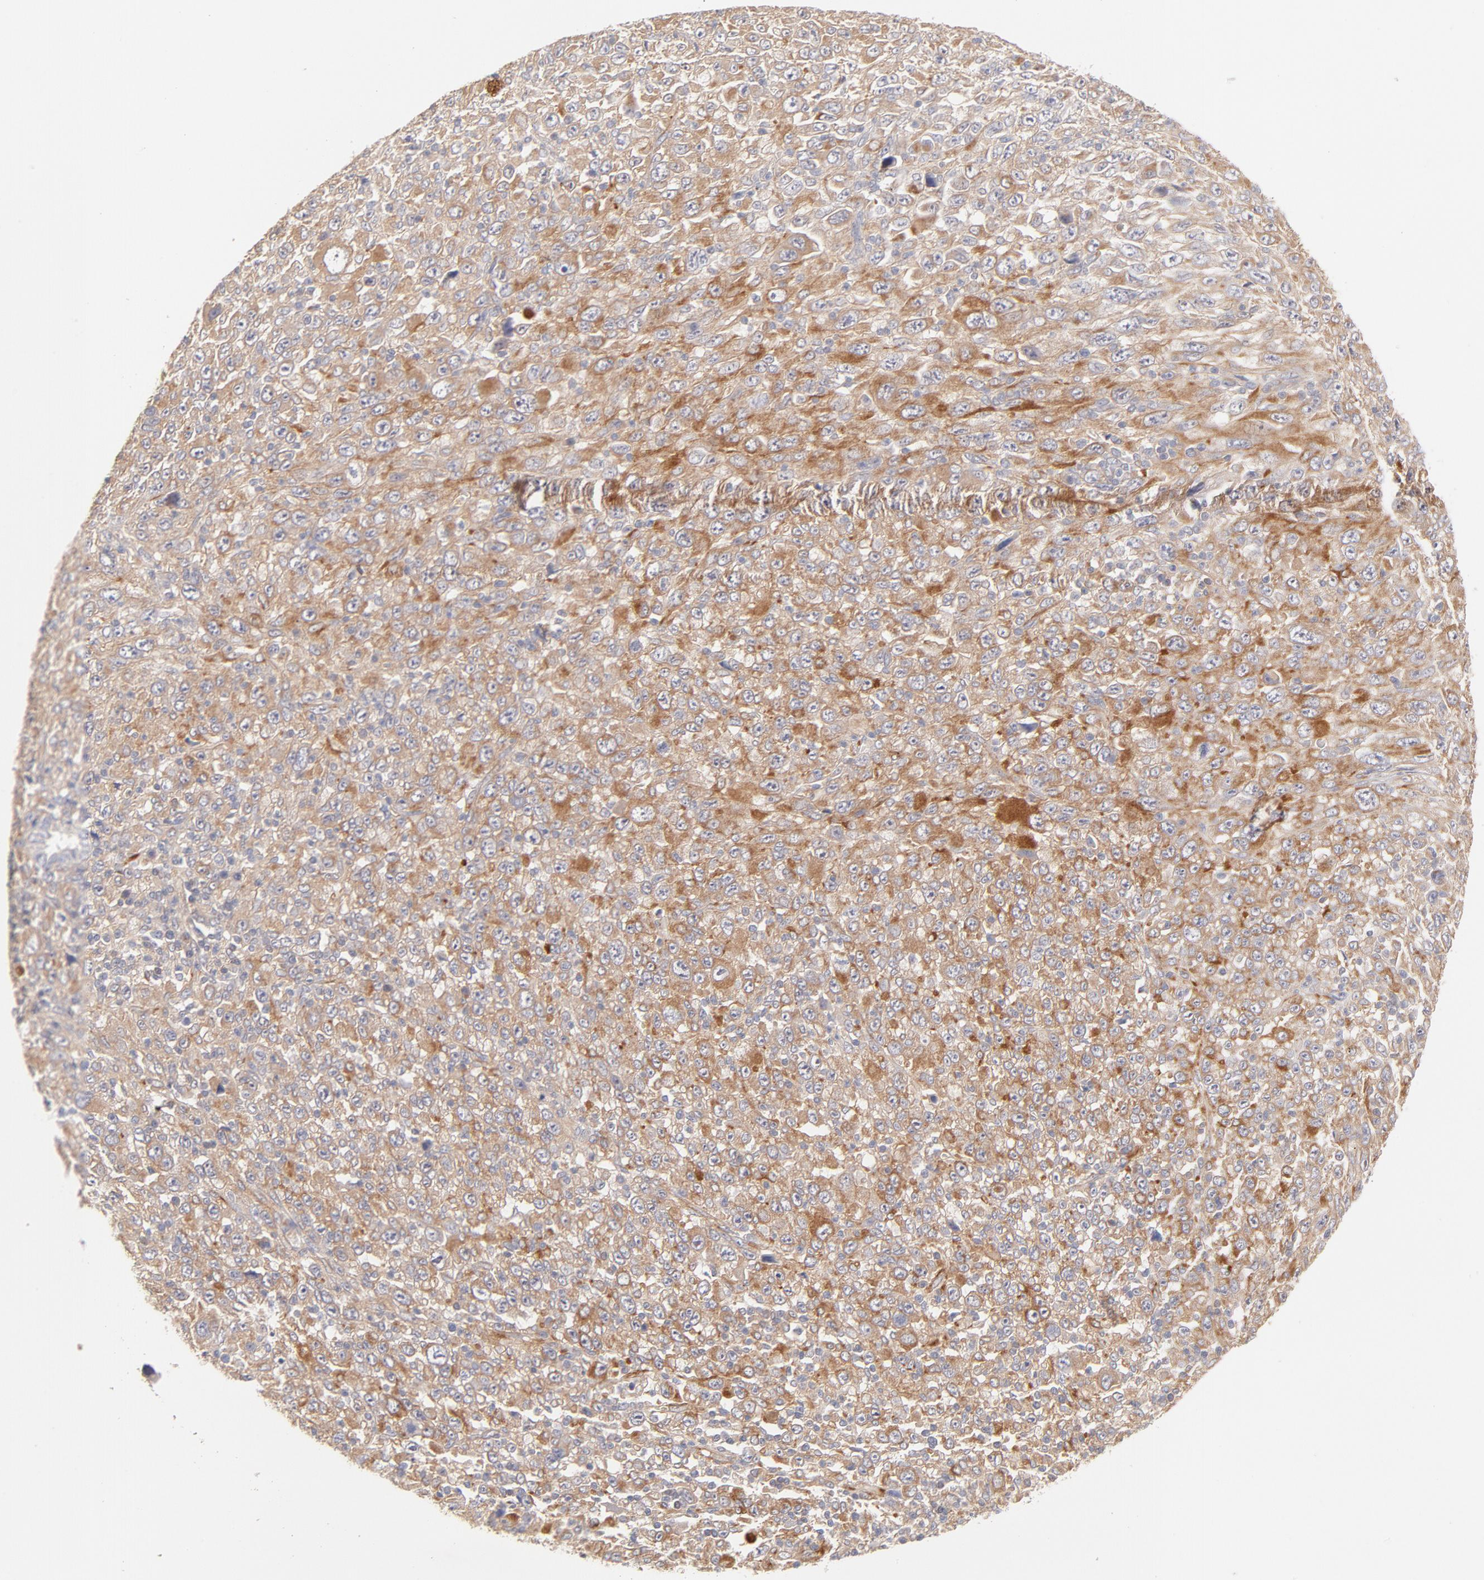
{"staining": {"intensity": "moderate", "quantity": ">75%", "location": "cytoplasmic/membranous"}, "tissue": "melanoma", "cell_type": "Tumor cells", "image_type": "cancer", "snomed": [{"axis": "morphology", "description": "Malignant melanoma, Metastatic site"}, {"axis": "topography", "description": "Skin"}], "caption": "Tumor cells reveal moderate cytoplasmic/membranous expression in about >75% of cells in malignant melanoma (metastatic site).", "gene": "LDLRAP1", "patient": {"sex": "female", "age": 56}}